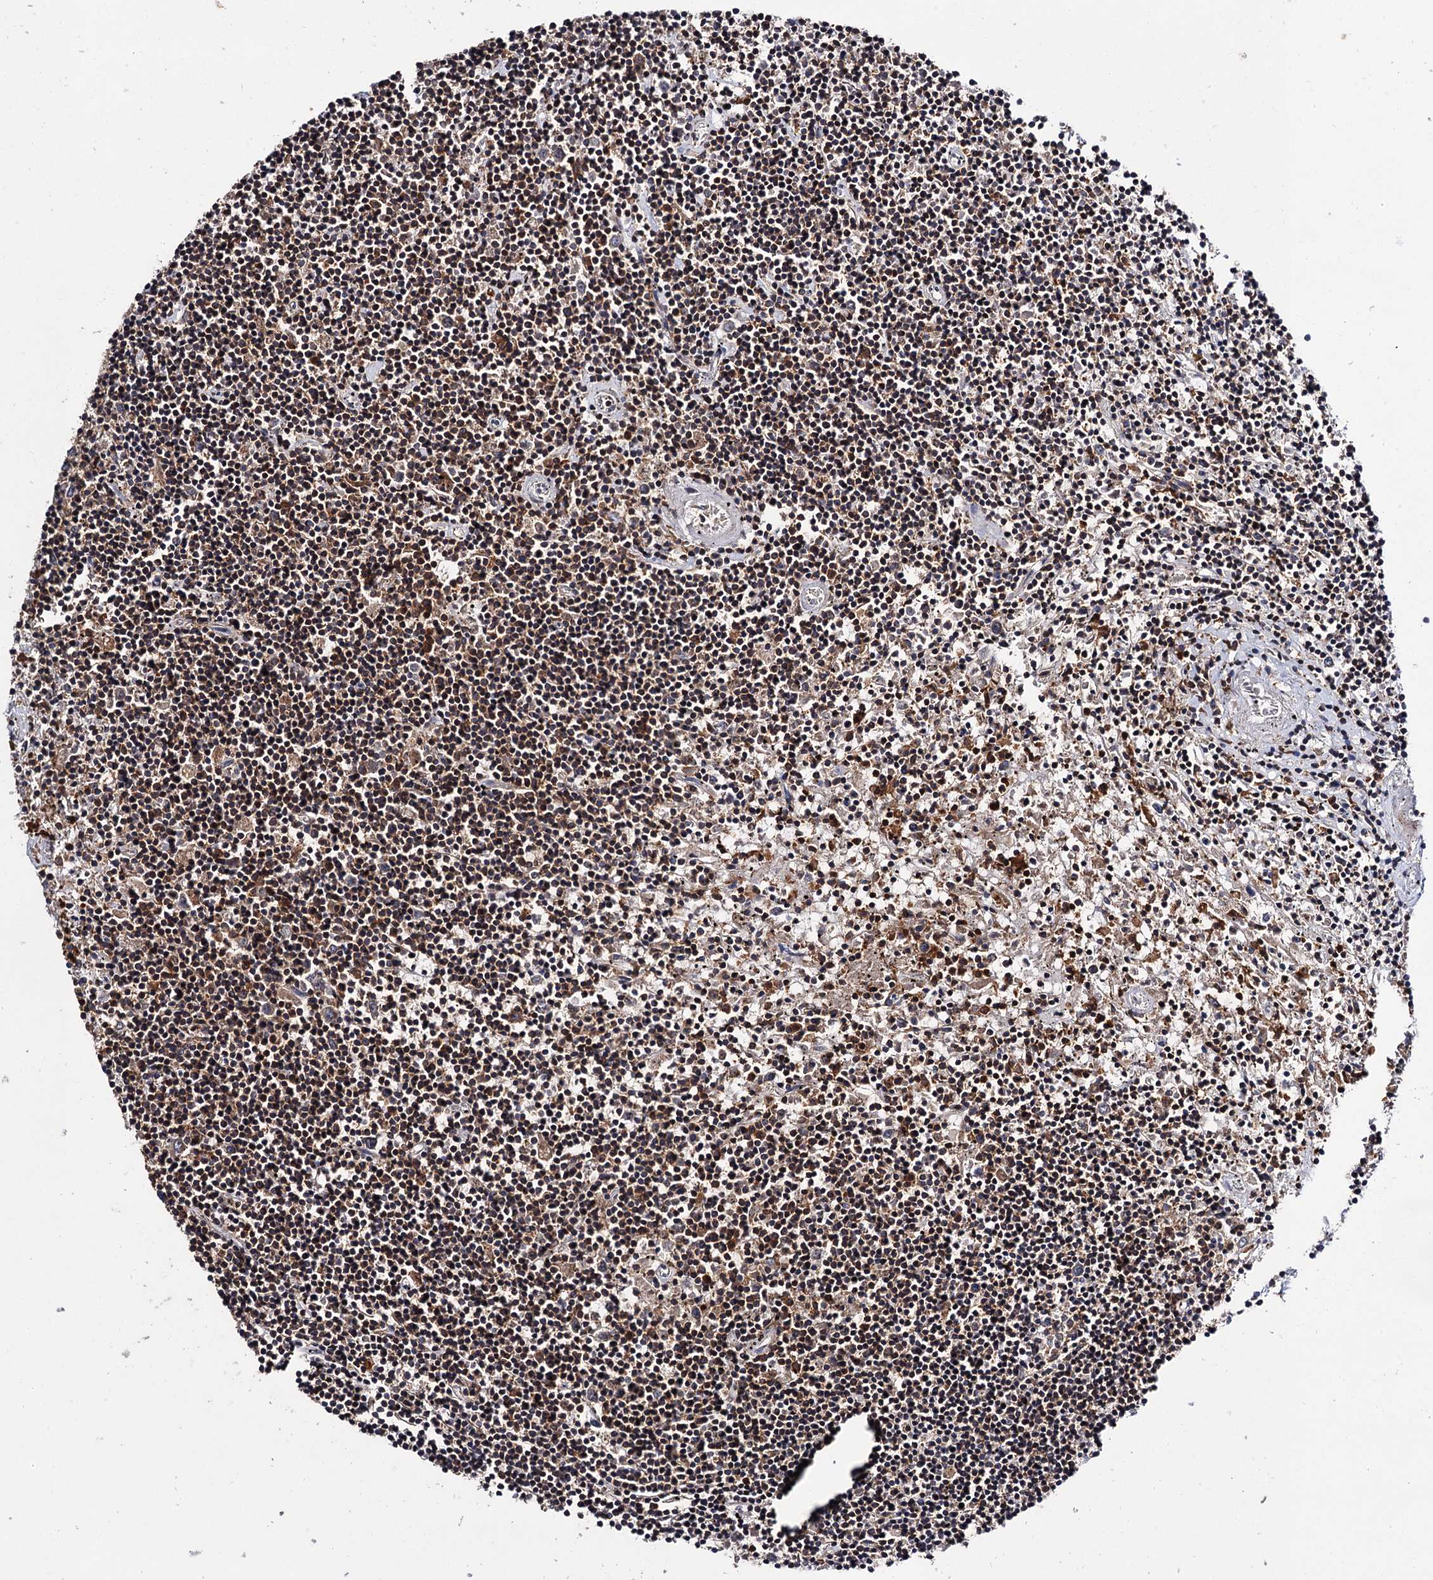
{"staining": {"intensity": "strong", "quantity": ">75%", "location": "cytoplasmic/membranous"}, "tissue": "lymphoma", "cell_type": "Tumor cells", "image_type": "cancer", "snomed": [{"axis": "morphology", "description": "Malignant lymphoma, non-Hodgkin's type, Low grade"}, {"axis": "topography", "description": "Spleen"}], "caption": "Immunohistochemical staining of human lymphoma displays strong cytoplasmic/membranous protein staining in approximately >75% of tumor cells.", "gene": "UBASH3B", "patient": {"sex": "male", "age": 76}}